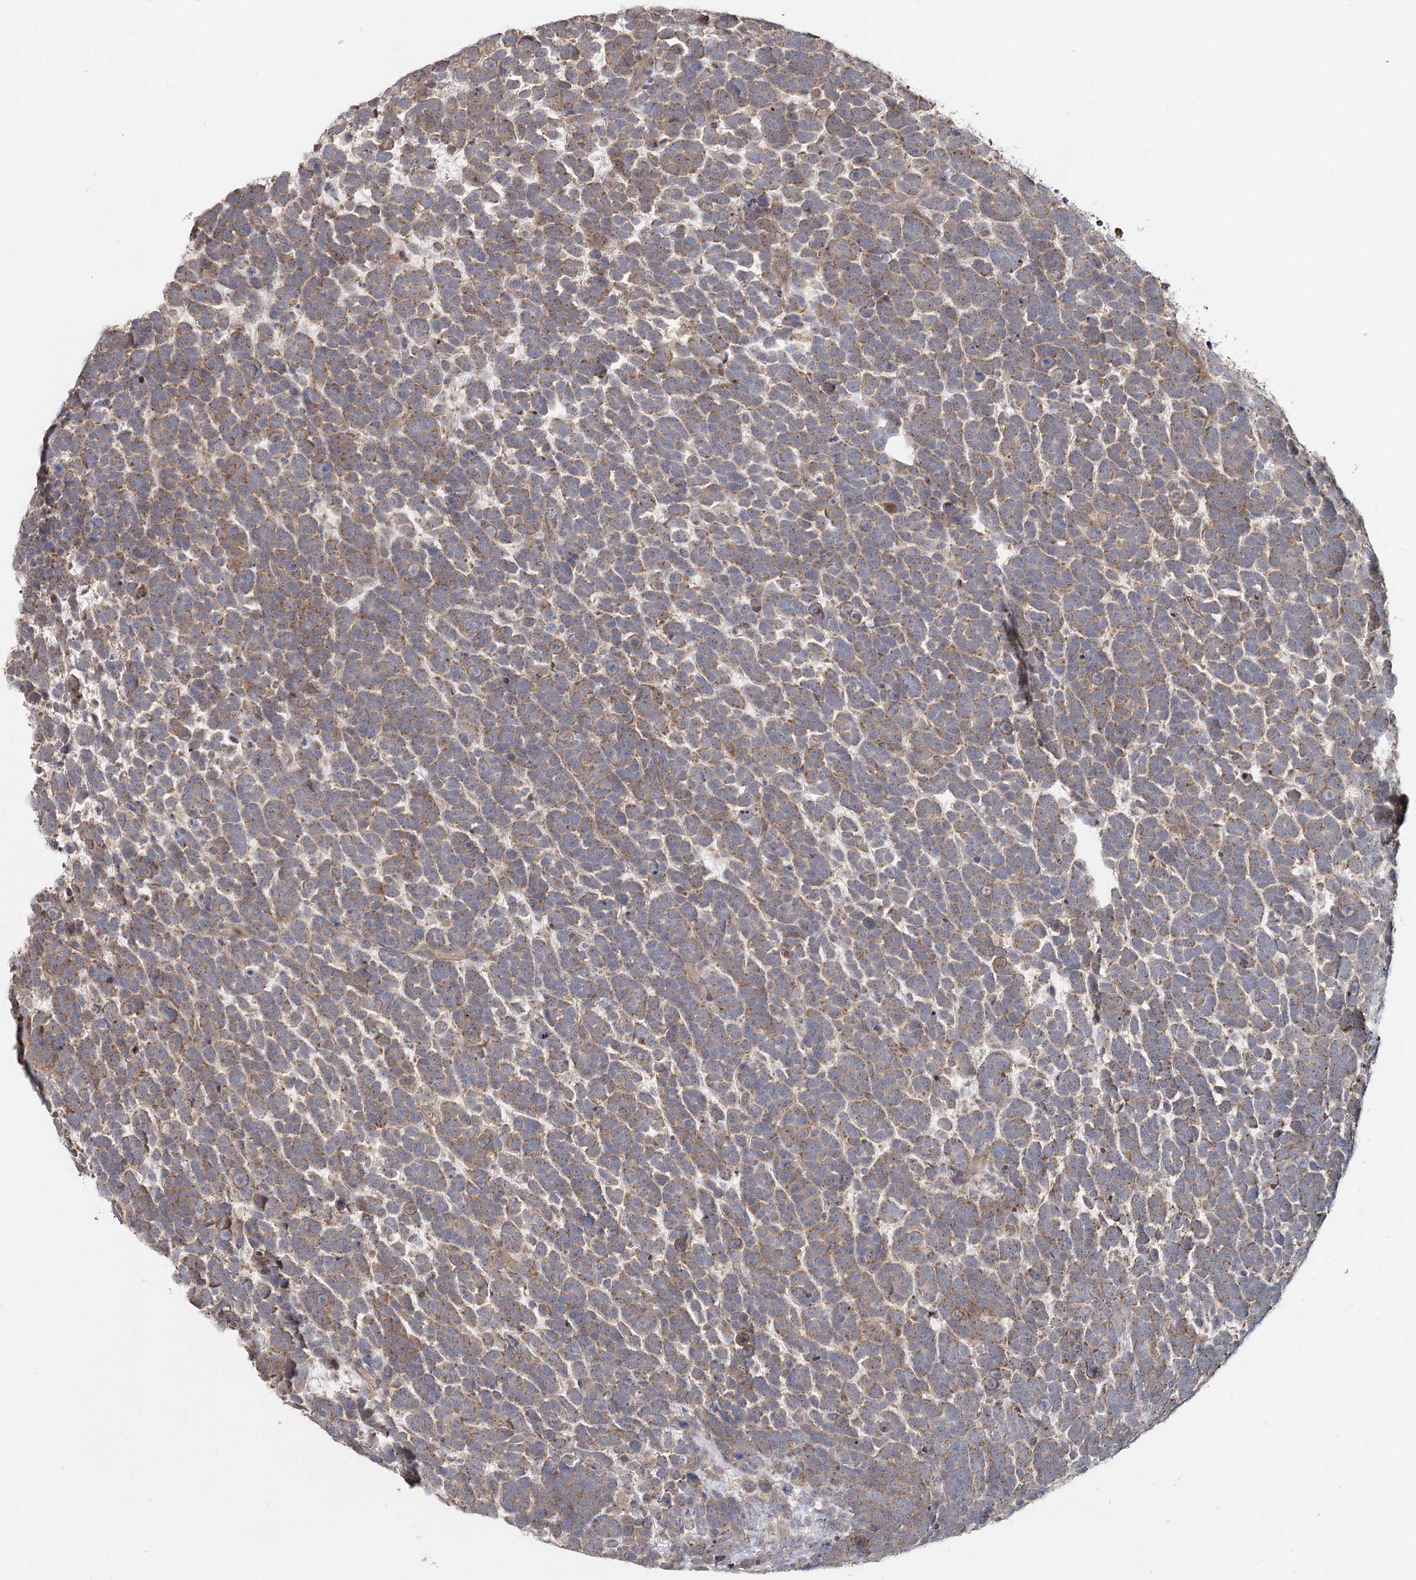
{"staining": {"intensity": "moderate", "quantity": ">75%", "location": "cytoplasmic/membranous"}, "tissue": "urothelial cancer", "cell_type": "Tumor cells", "image_type": "cancer", "snomed": [{"axis": "morphology", "description": "Urothelial carcinoma, High grade"}, {"axis": "topography", "description": "Urinary bladder"}], "caption": "A histopathology image of urothelial carcinoma (high-grade) stained for a protein reveals moderate cytoplasmic/membranous brown staining in tumor cells.", "gene": "ANGPTL5", "patient": {"sex": "female", "age": 82}}